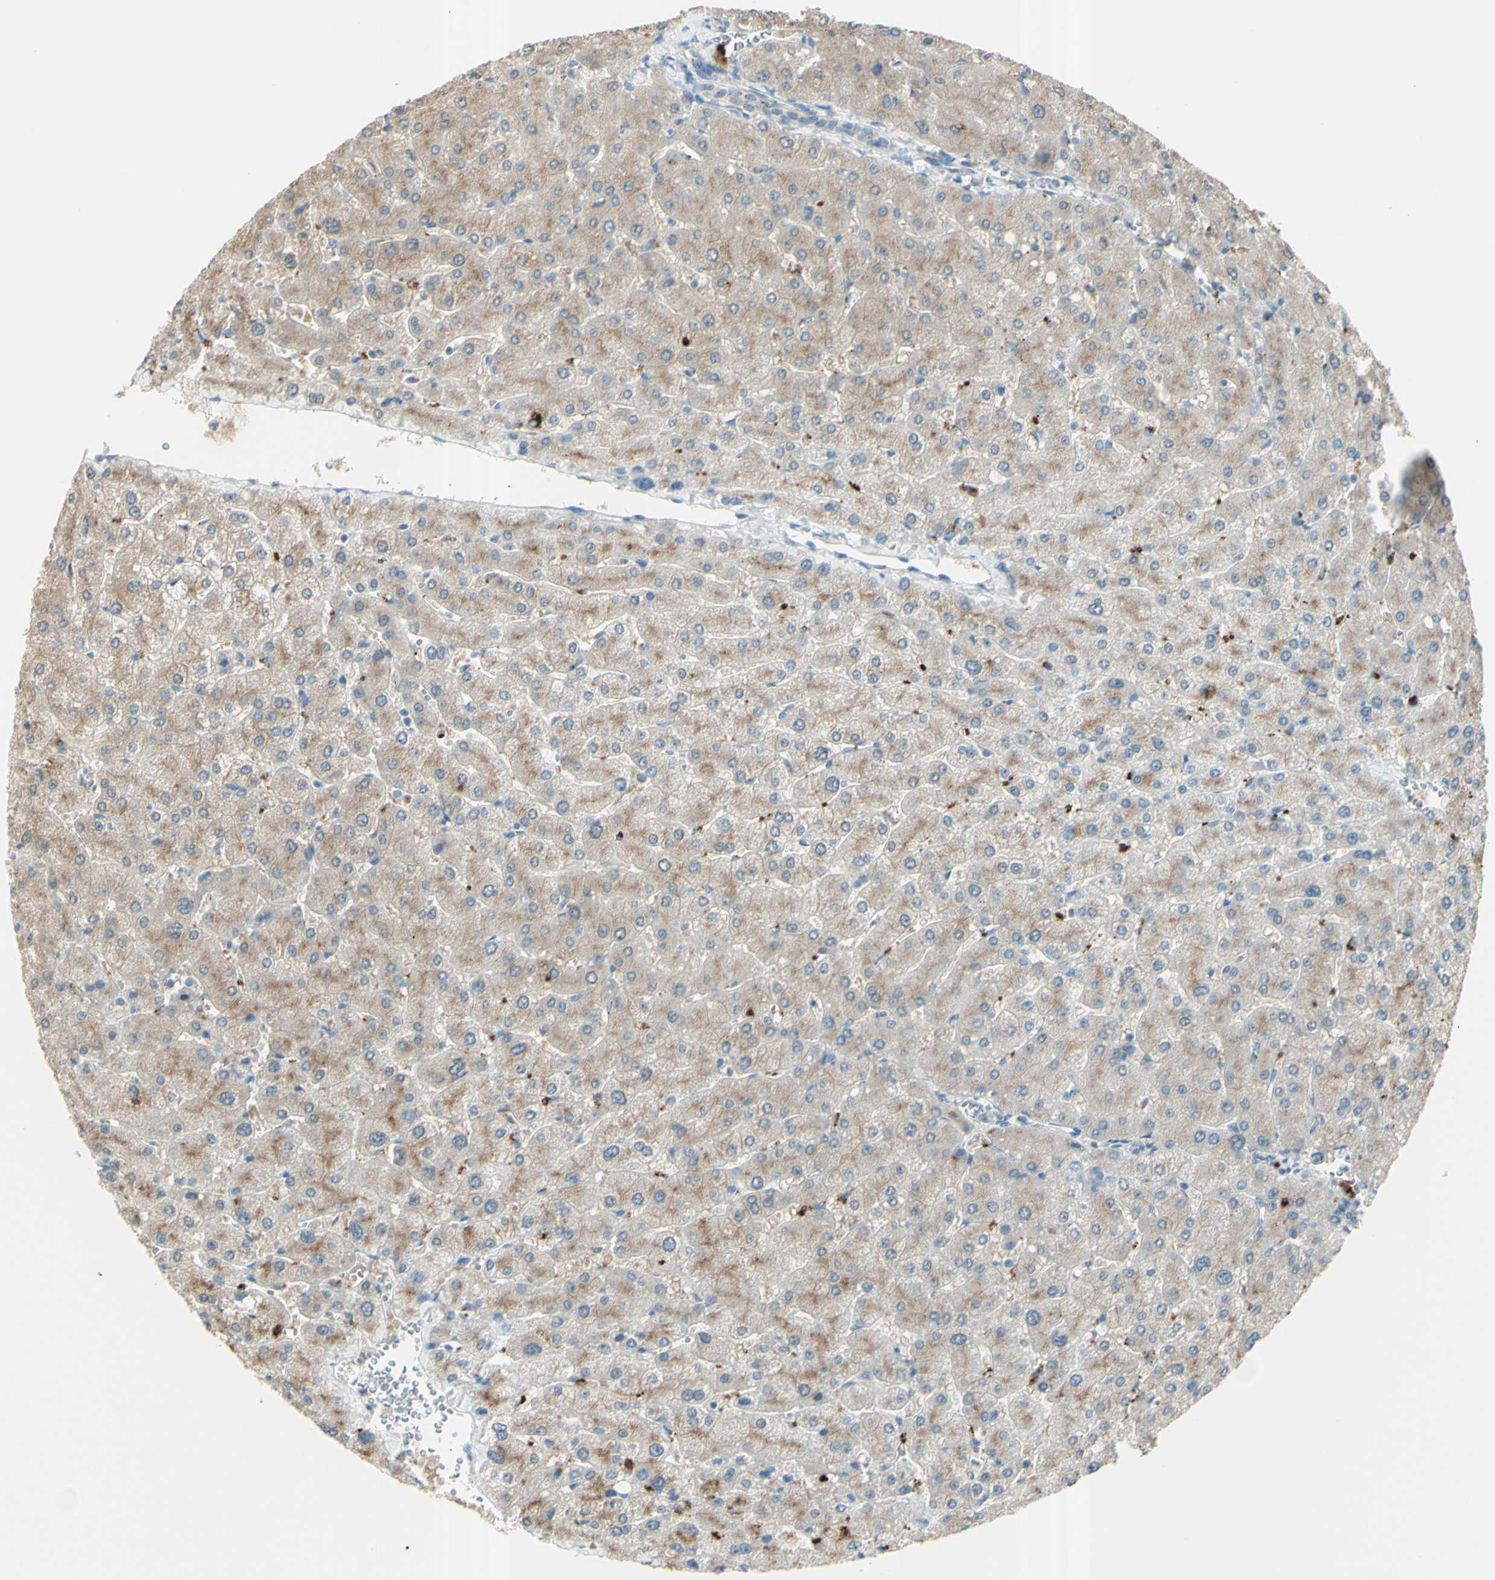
{"staining": {"intensity": "weak", "quantity": "25%-75%", "location": "cytoplasmic/membranous"}, "tissue": "liver", "cell_type": "Cholangiocytes", "image_type": "normal", "snomed": [{"axis": "morphology", "description": "Normal tissue, NOS"}, {"axis": "topography", "description": "Liver"}], "caption": "A high-resolution micrograph shows IHC staining of unremarkable liver, which exhibits weak cytoplasmic/membranous positivity in about 25%-75% of cholangiocytes. Using DAB (brown) and hematoxylin (blue) stains, captured at high magnification using brightfield microscopy.", "gene": "B4GALT1", "patient": {"sex": "male", "age": 55}}